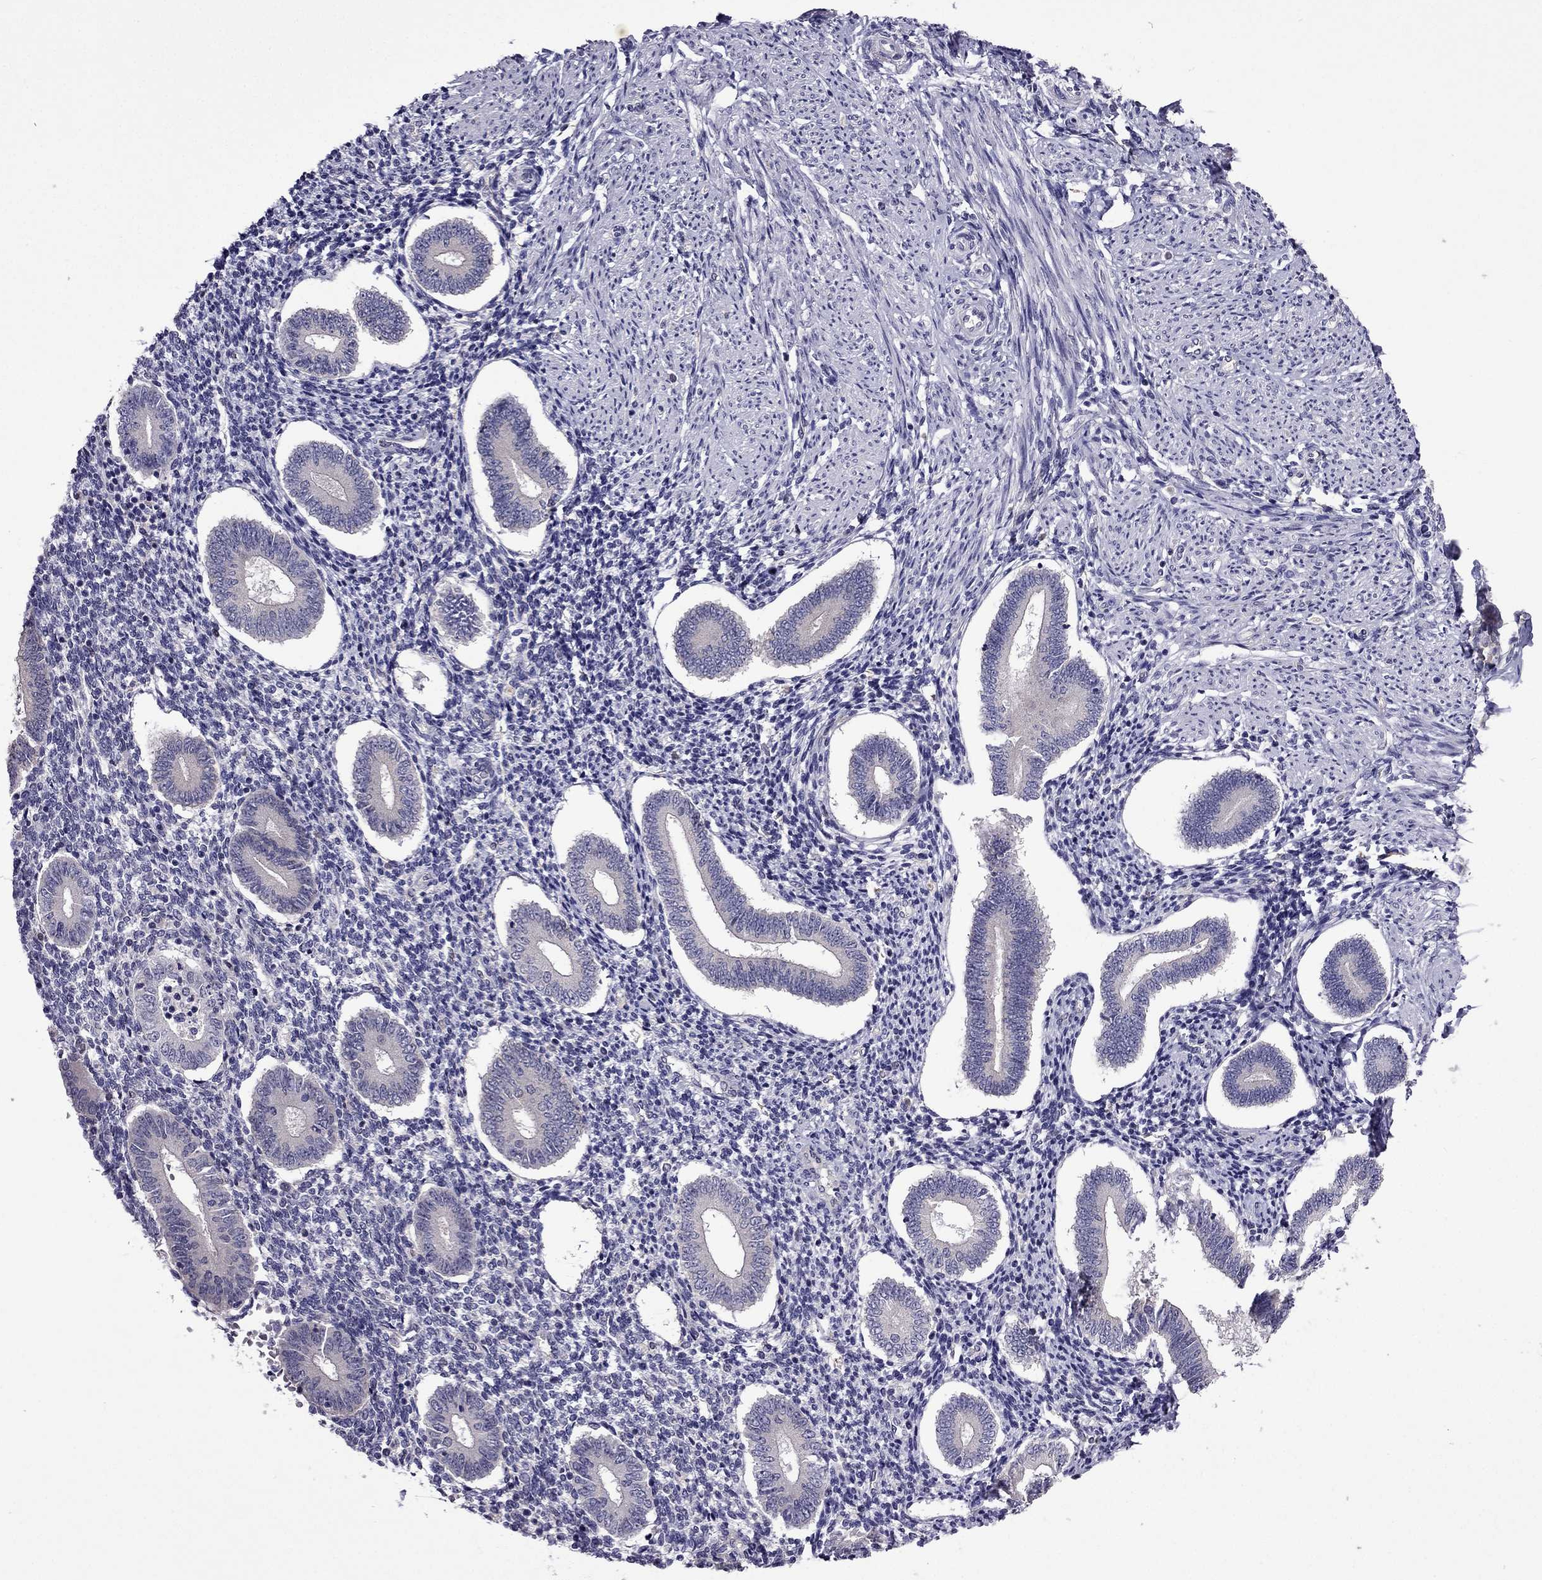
{"staining": {"intensity": "negative", "quantity": "none", "location": "none"}, "tissue": "endometrium", "cell_type": "Cells in endometrial stroma", "image_type": "normal", "snomed": [{"axis": "morphology", "description": "Normal tissue, NOS"}, {"axis": "topography", "description": "Endometrium"}], "caption": "An image of endometrium stained for a protein reveals no brown staining in cells in endometrial stroma. (DAB immunohistochemistry with hematoxylin counter stain).", "gene": "CDK5", "patient": {"sex": "female", "age": 40}}